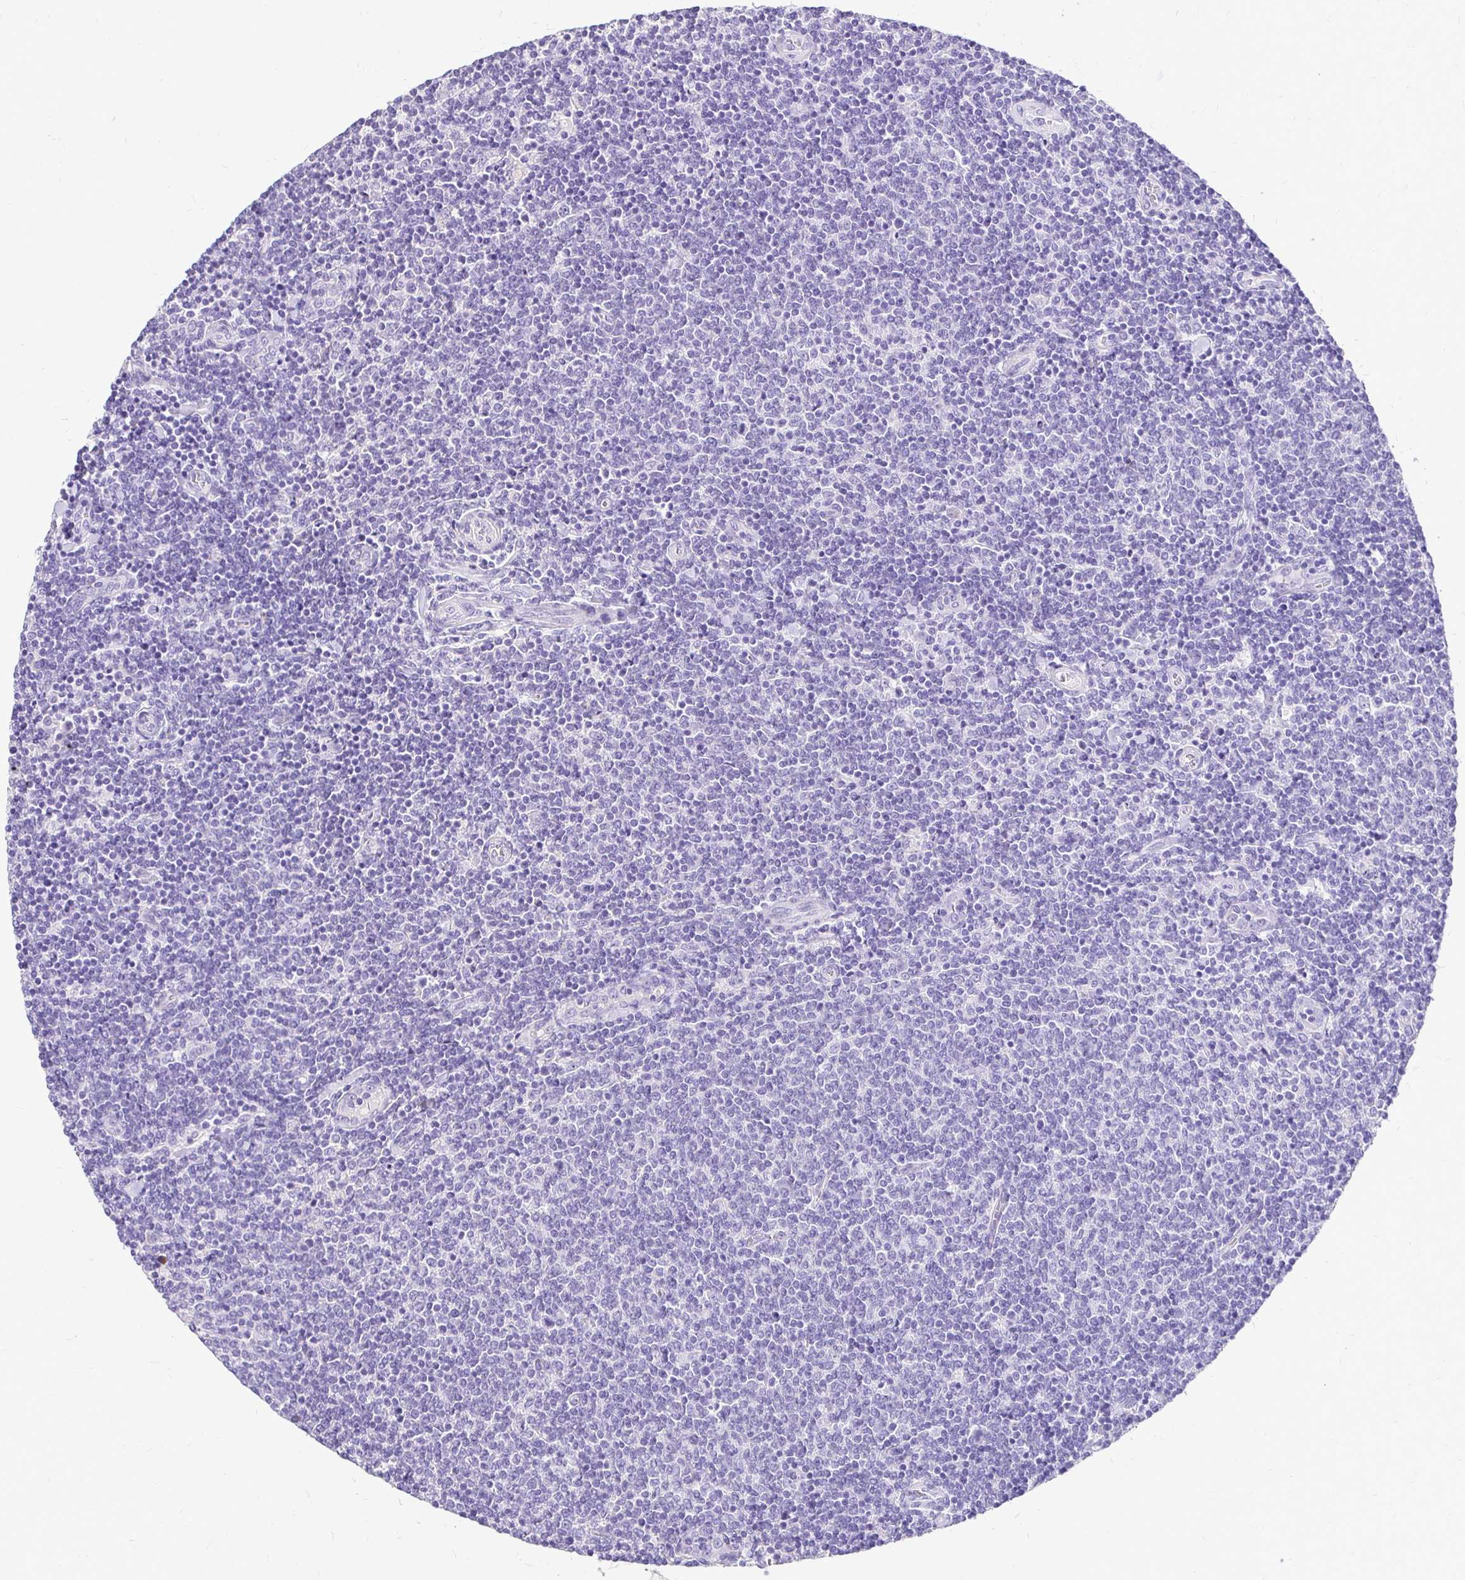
{"staining": {"intensity": "negative", "quantity": "none", "location": "none"}, "tissue": "lymphoma", "cell_type": "Tumor cells", "image_type": "cancer", "snomed": [{"axis": "morphology", "description": "Malignant lymphoma, non-Hodgkin's type, Low grade"}, {"axis": "topography", "description": "Lymph node"}], "caption": "Tumor cells show no significant staining in malignant lymphoma, non-Hodgkin's type (low-grade).", "gene": "TAF1D", "patient": {"sex": "male", "age": 52}}